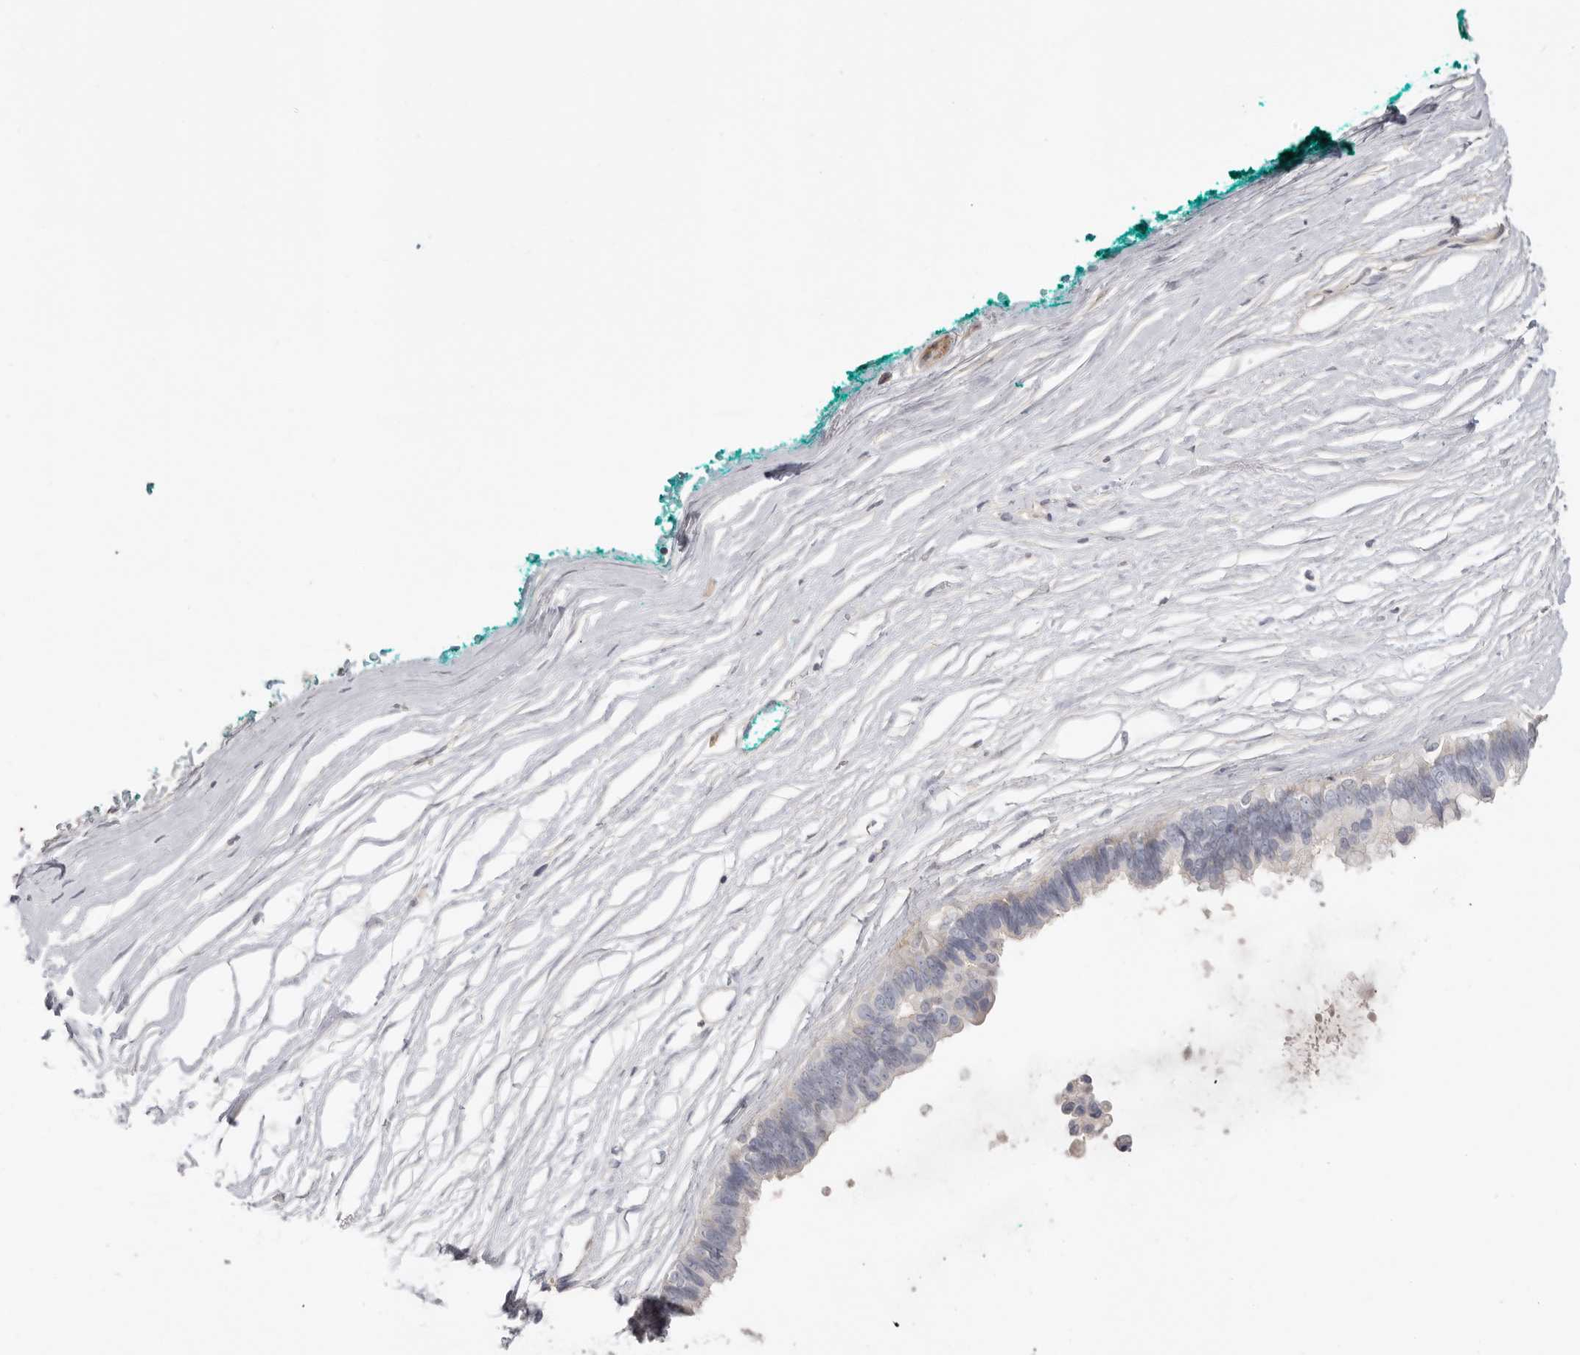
{"staining": {"intensity": "negative", "quantity": "none", "location": "none"}, "tissue": "pancreatic cancer", "cell_type": "Tumor cells", "image_type": "cancer", "snomed": [{"axis": "morphology", "description": "Adenocarcinoma, NOS"}, {"axis": "topography", "description": "Pancreas"}], "caption": "Tumor cells are negative for protein expression in human adenocarcinoma (pancreatic). (DAB (3,3'-diaminobenzidine) IHC visualized using brightfield microscopy, high magnification).", "gene": "WDTC1", "patient": {"sex": "female", "age": 72}}